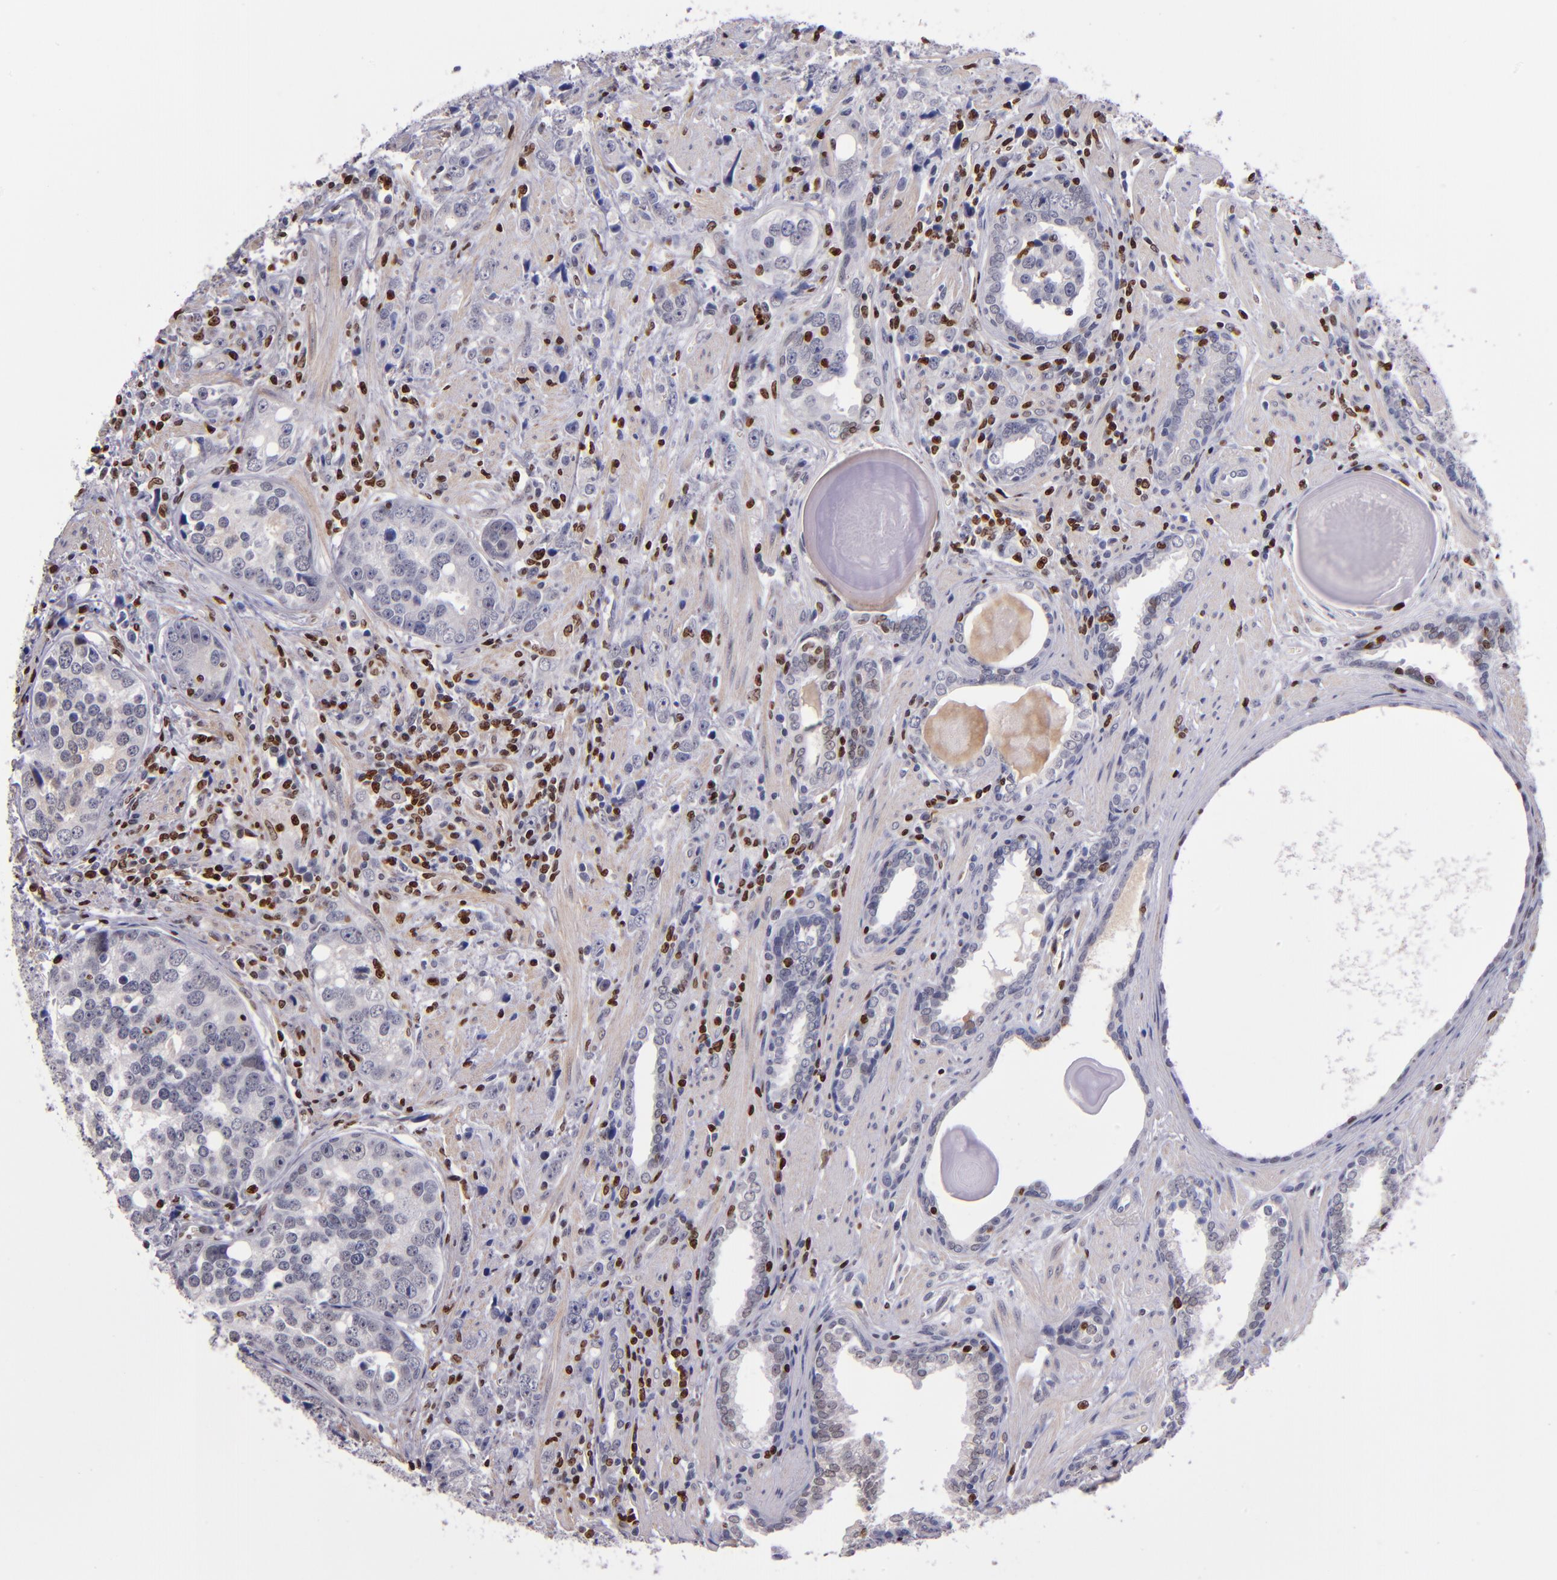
{"staining": {"intensity": "negative", "quantity": "none", "location": "none"}, "tissue": "prostate cancer", "cell_type": "Tumor cells", "image_type": "cancer", "snomed": [{"axis": "morphology", "description": "Adenocarcinoma, High grade"}, {"axis": "topography", "description": "Prostate"}], "caption": "Image shows no significant protein positivity in tumor cells of prostate cancer.", "gene": "CDKL5", "patient": {"sex": "male", "age": 71}}